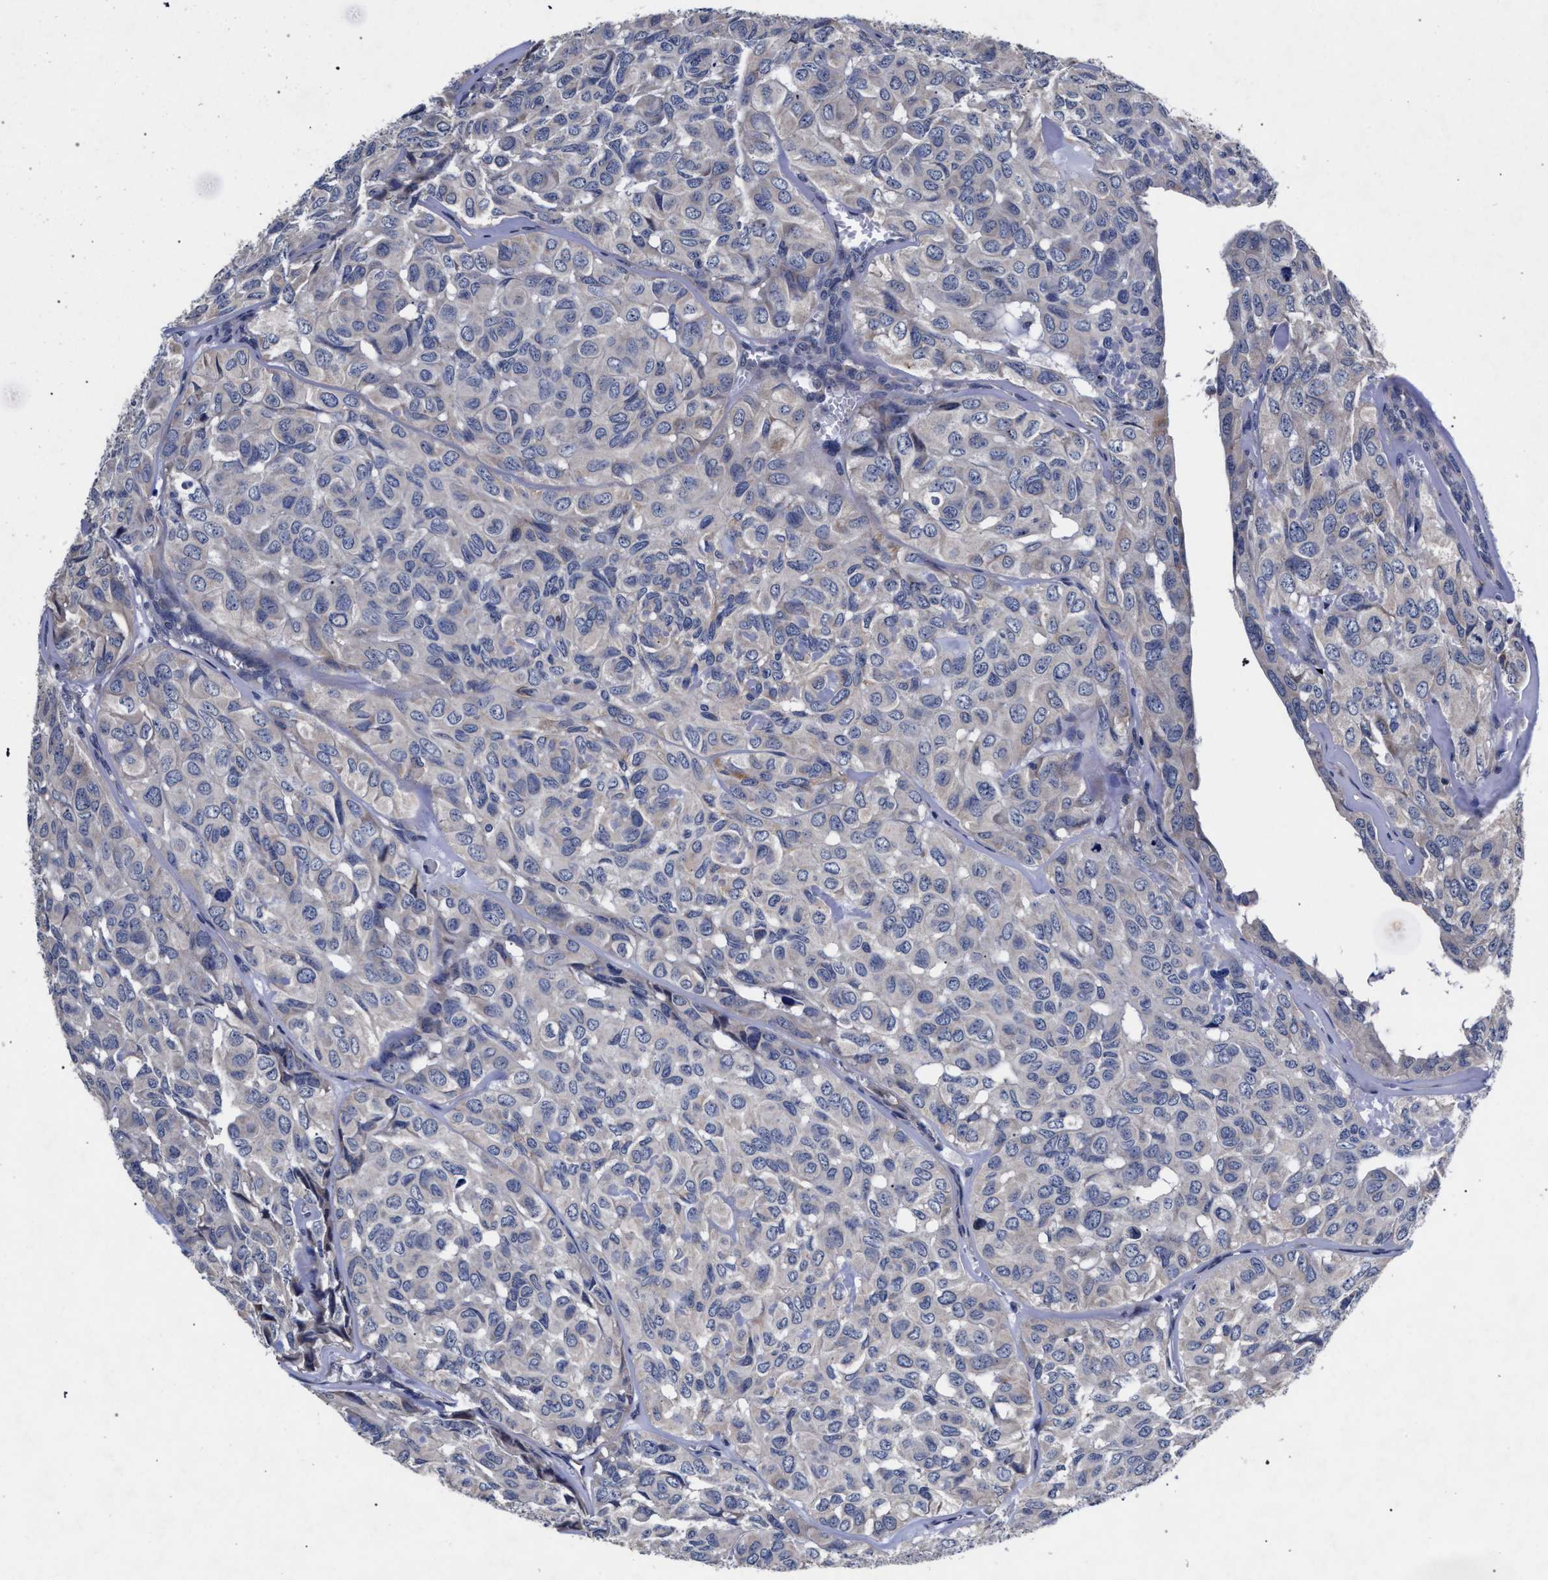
{"staining": {"intensity": "negative", "quantity": "none", "location": "none"}, "tissue": "head and neck cancer", "cell_type": "Tumor cells", "image_type": "cancer", "snomed": [{"axis": "morphology", "description": "Adenocarcinoma, NOS"}, {"axis": "topography", "description": "Salivary gland, NOS"}, {"axis": "topography", "description": "Head-Neck"}], "caption": "Tumor cells are negative for protein expression in human adenocarcinoma (head and neck).", "gene": "CFAP95", "patient": {"sex": "female", "age": 76}}